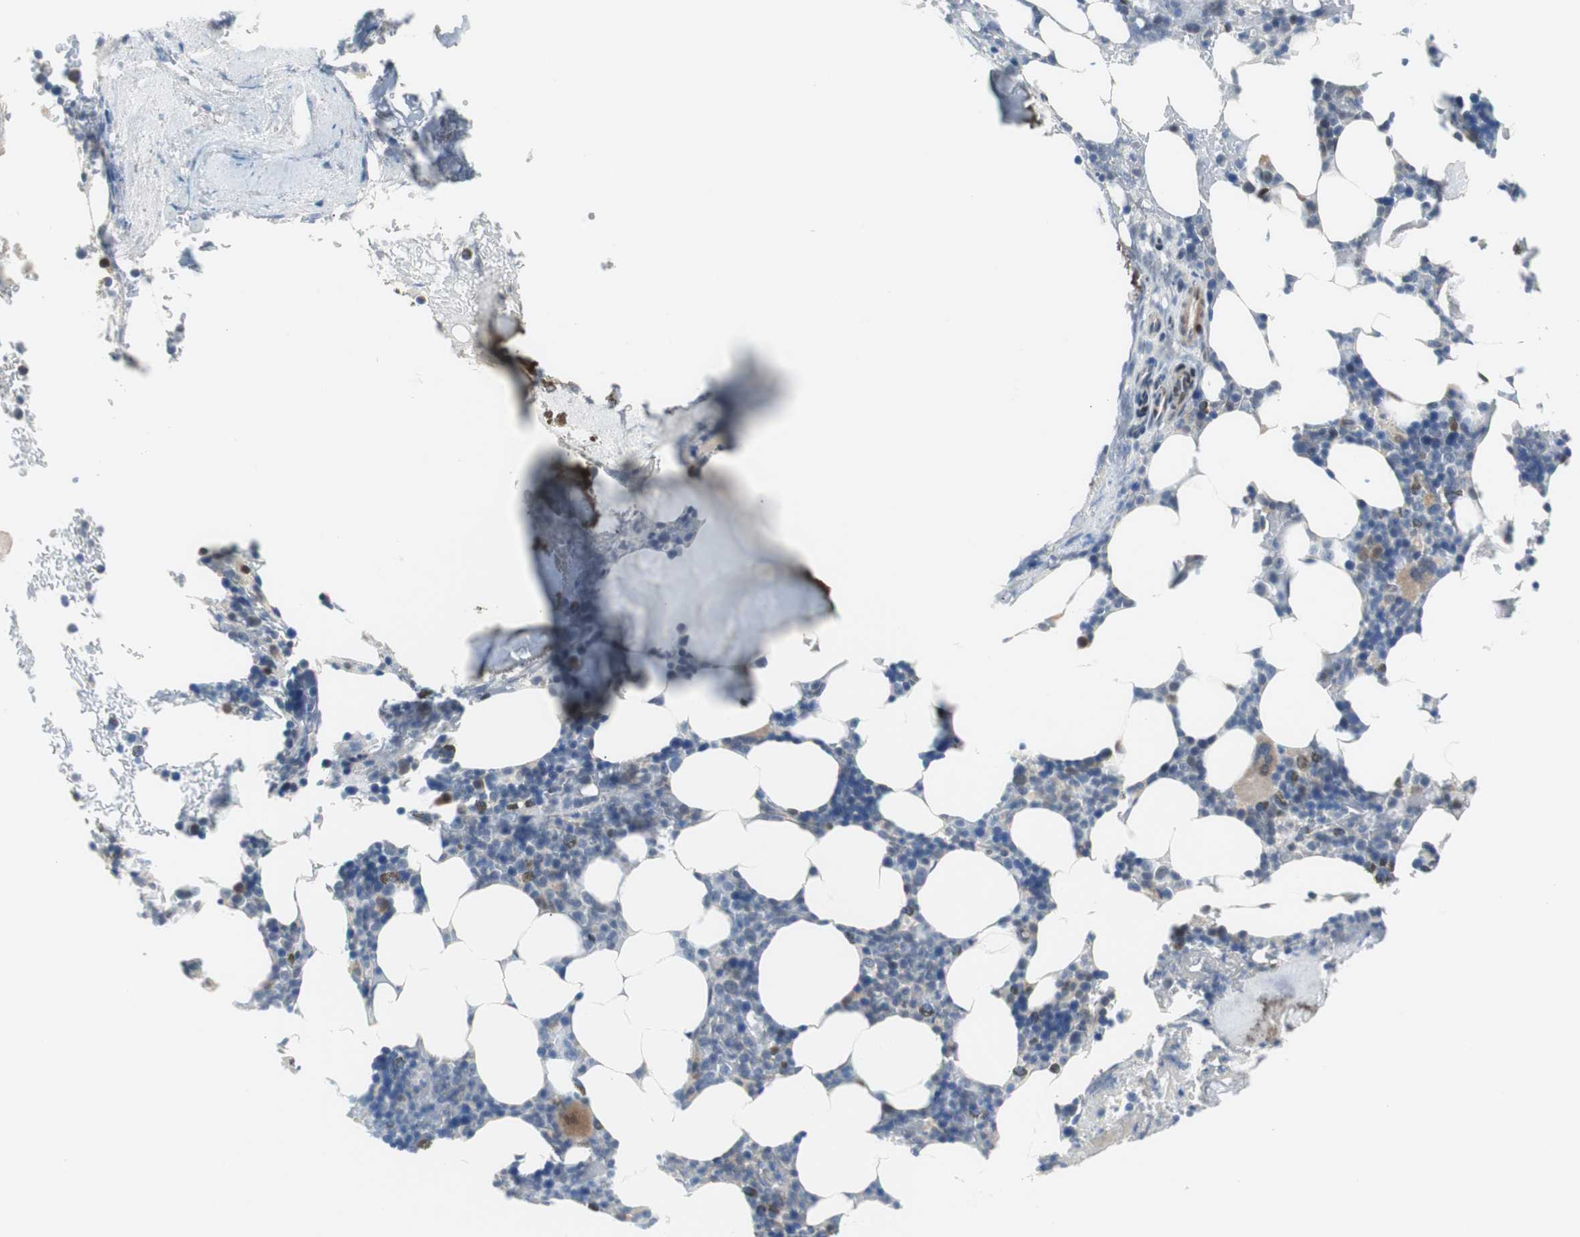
{"staining": {"intensity": "moderate", "quantity": "<25%", "location": "nuclear"}, "tissue": "bone marrow", "cell_type": "Hematopoietic cells", "image_type": "normal", "snomed": [{"axis": "morphology", "description": "Normal tissue, NOS"}, {"axis": "topography", "description": "Bone marrow"}], "caption": "Protein expression analysis of normal human bone marrow reveals moderate nuclear positivity in approximately <25% of hematopoietic cells. Ihc stains the protein in brown and the nuclei are stained blue.", "gene": "MAP2K4", "patient": {"sex": "female", "age": 73}}